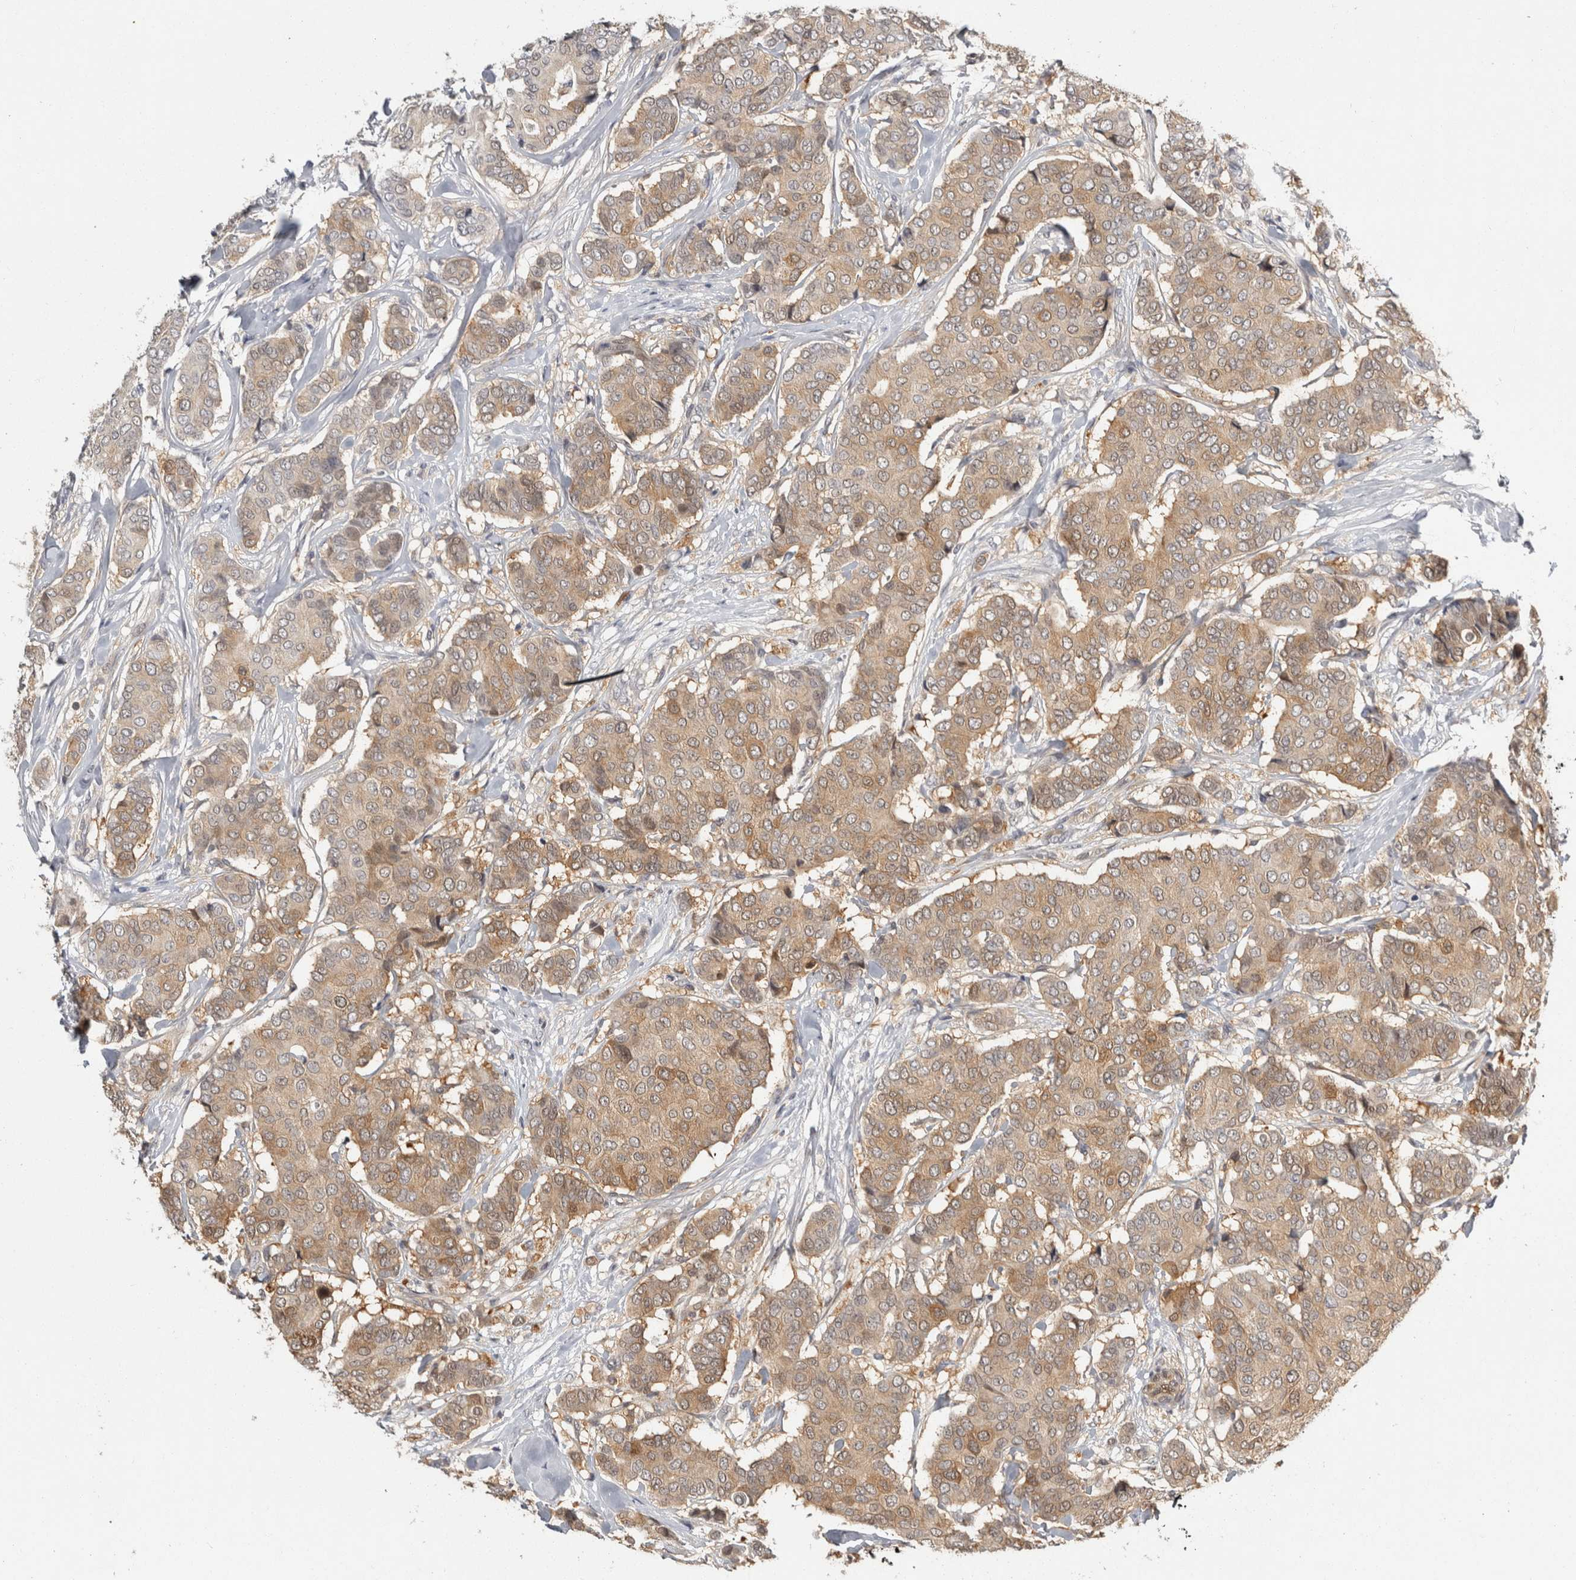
{"staining": {"intensity": "weak", "quantity": ">75%", "location": "cytoplasmic/membranous"}, "tissue": "breast cancer", "cell_type": "Tumor cells", "image_type": "cancer", "snomed": [{"axis": "morphology", "description": "Duct carcinoma"}, {"axis": "topography", "description": "Breast"}], "caption": "Human breast cancer stained for a protein (brown) reveals weak cytoplasmic/membranous positive positivity in about >75% of tumor cells.", "gene": "ACAT2", "patient": {"sex": "female", "age": 75}}